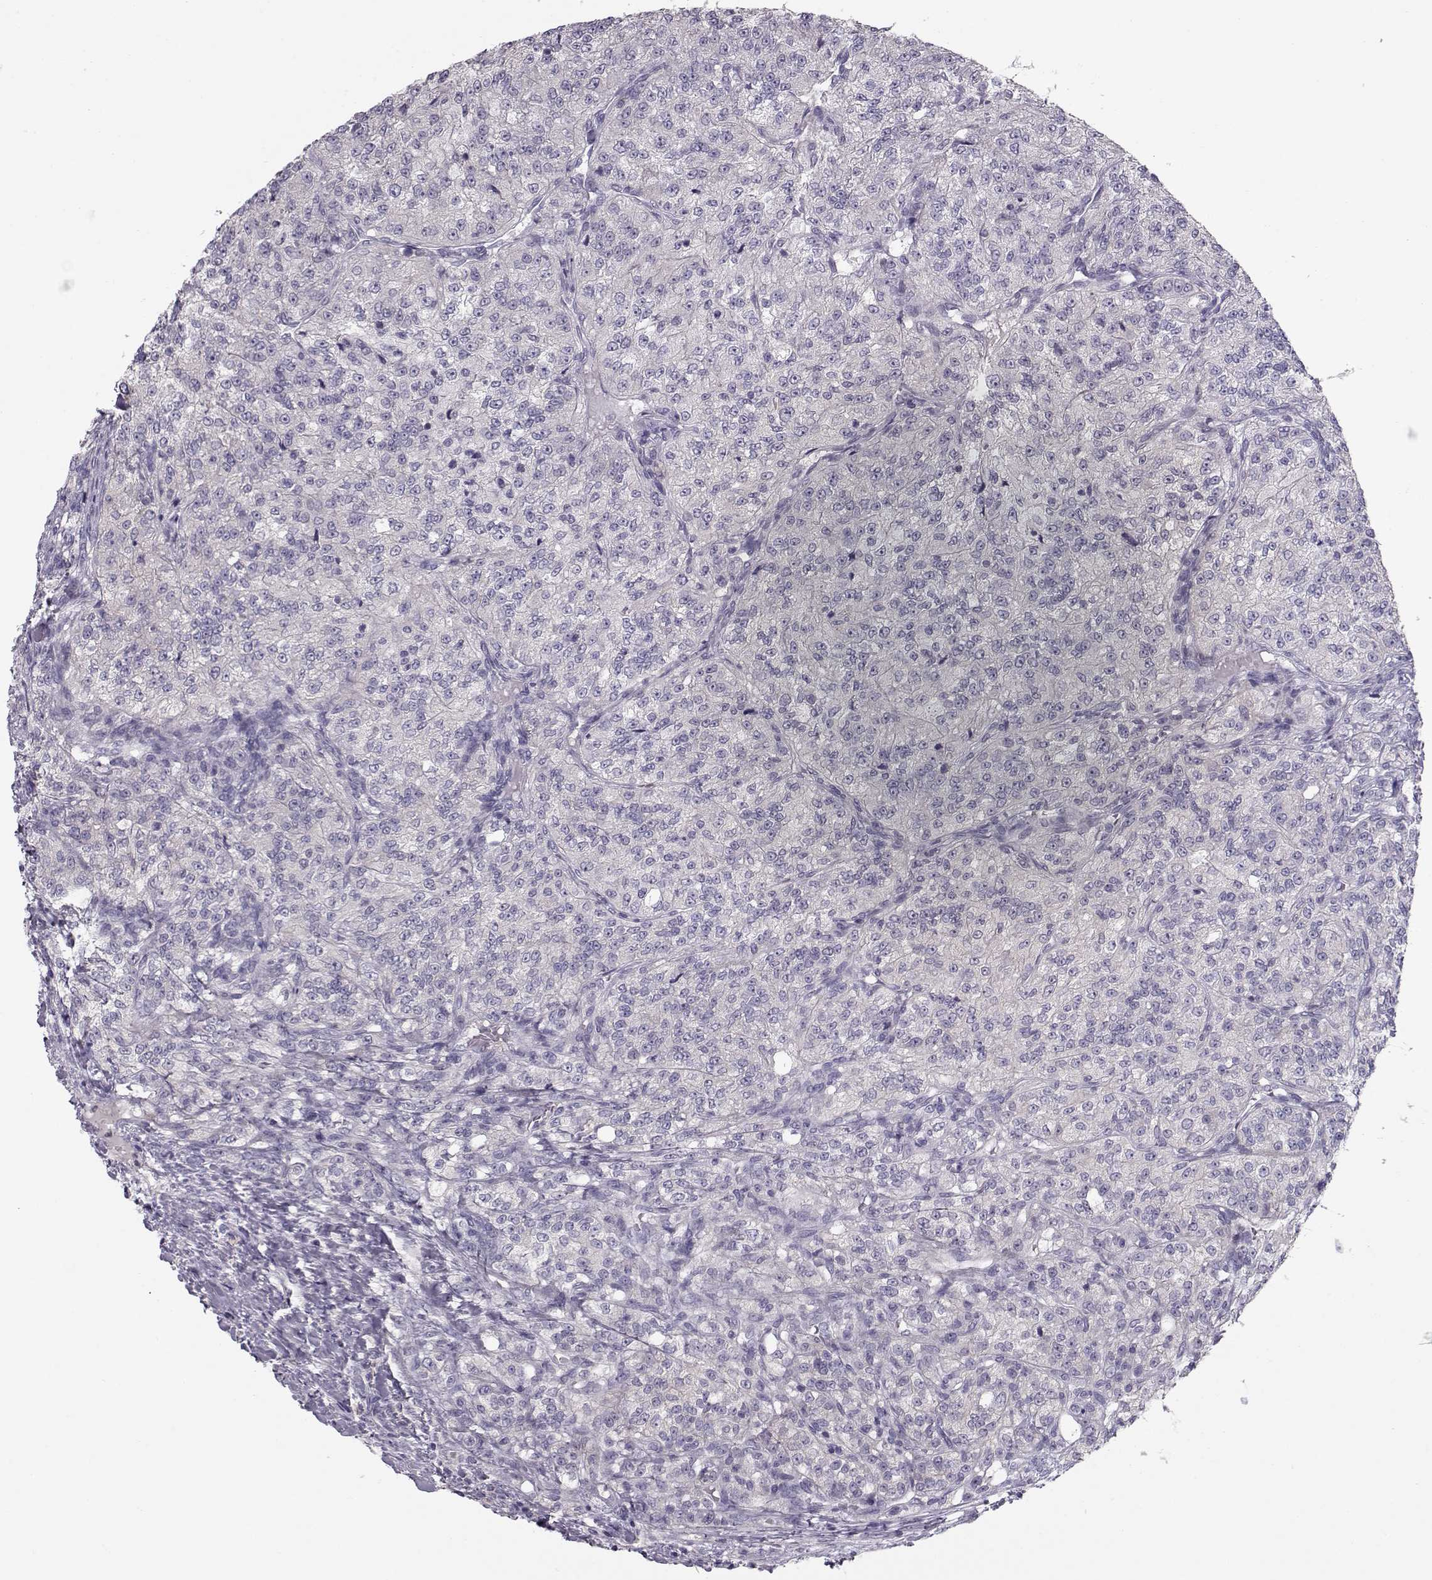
{"staining": {"intensity": "negative", "quantity": "none", "location": "none"}, "tissue": "renal cancer", "cell_type": "Tumor cells", "image_type": "cancer", "snomed": [{"axis": "morphology", "description": "Adenocarcinoma, NOS"}, {"axis": "topography", "description": "Kidney"}], "caption": "Immunohistochemistry (IHC) photomicrograph of human renal adenocarcinoma stained for a protein (brown), which displays no positivity in tumor cells. Brightfield microscopy of IHC stained with DAB (3,3'-diaminobenzidine) (brown) and hematoxylin (blue), captured at high magnification.", "gene": "GRK1", "patient": {"sex": "female", "age": 63}}